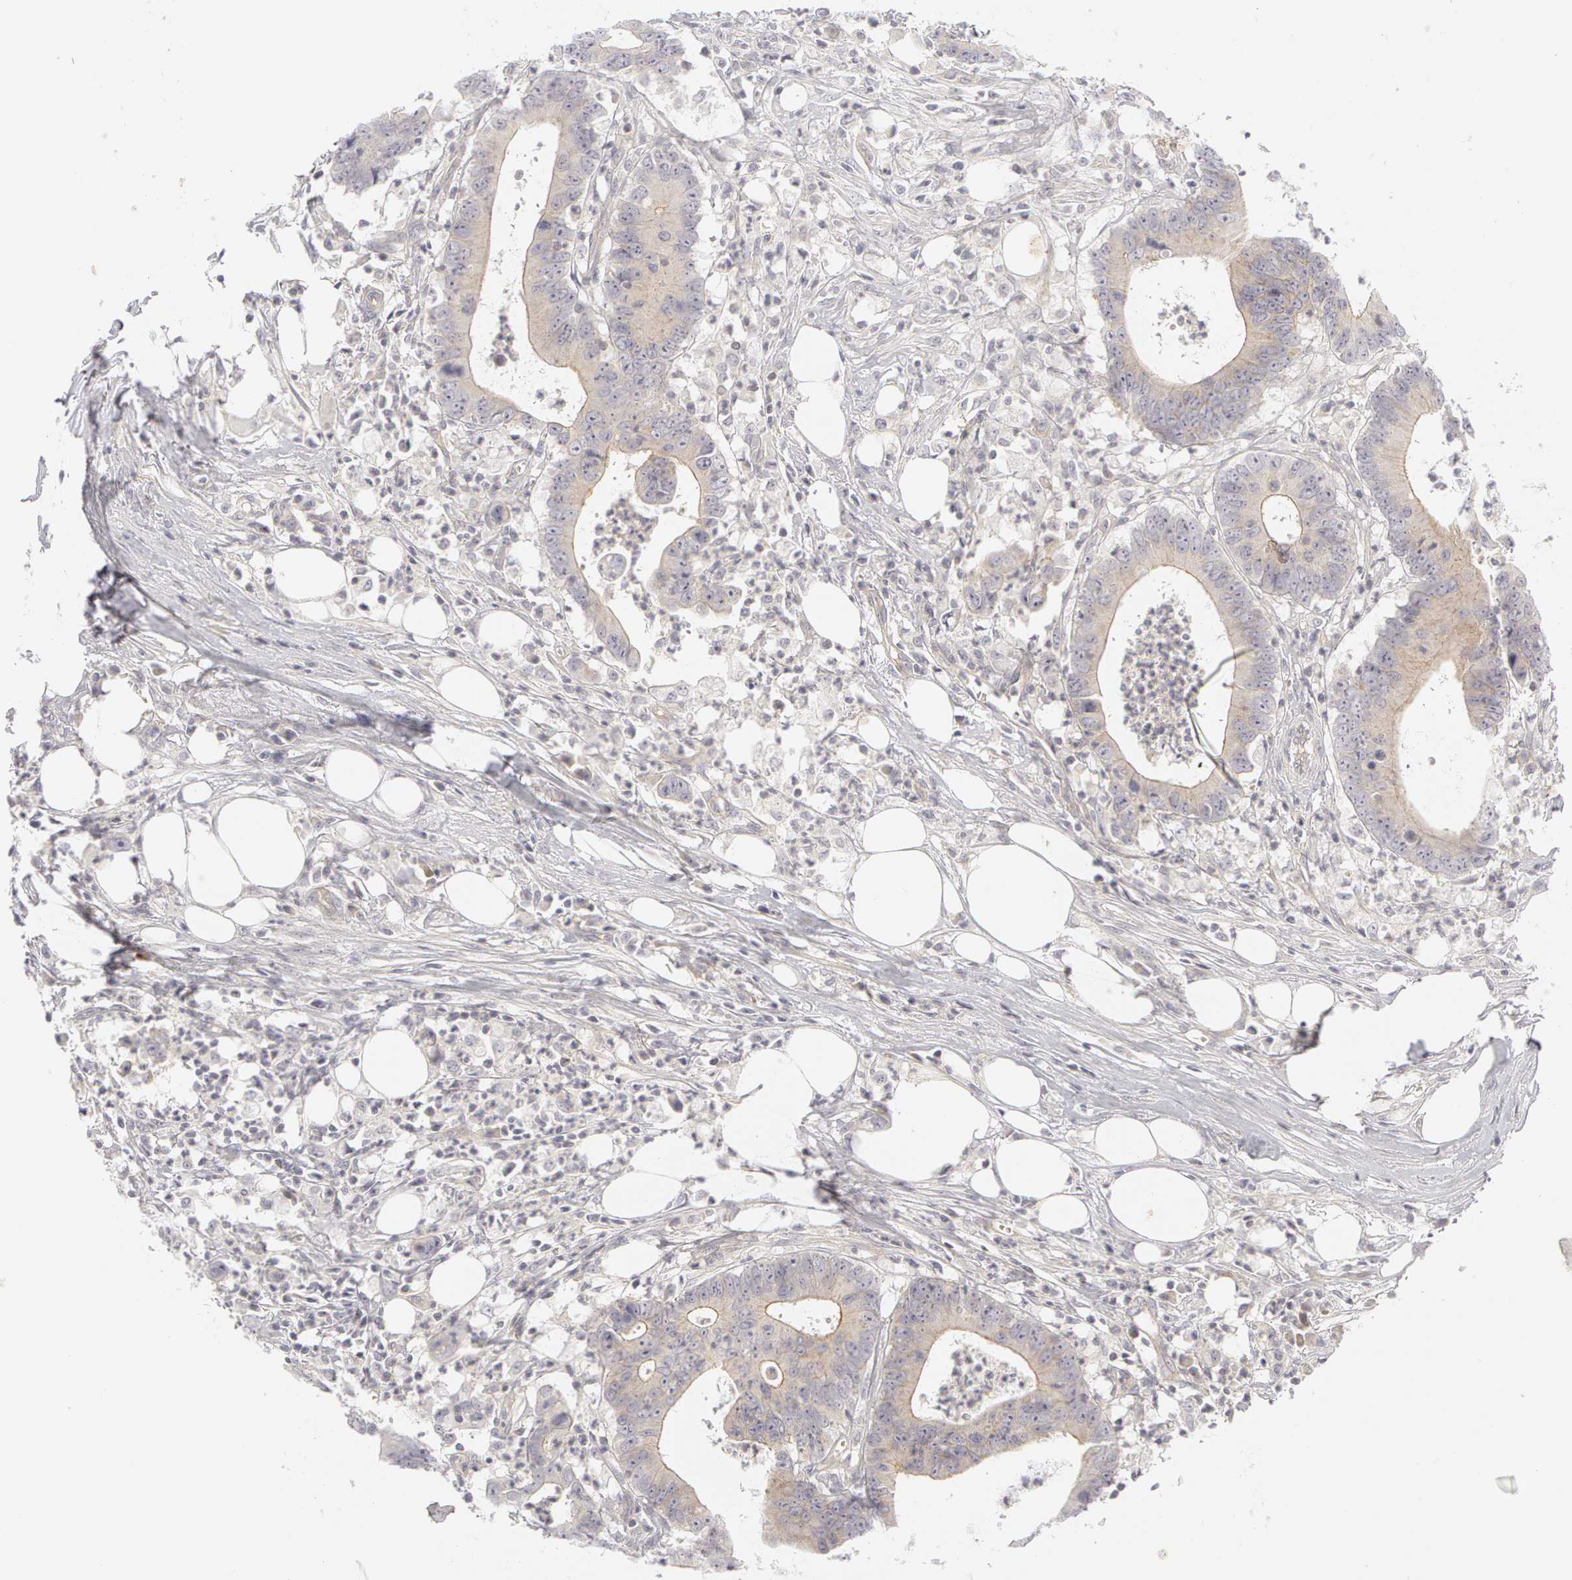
{"staining": {"intensity": "moderate", "quantity": "25%-75%", "location": "cytoplasmic/membranous"}, "tissue": "colorectal cancer", "cell_type": "Tumor cells", "image_type": "cancer", "snomed": [{"axis": "morphology", "description": "Adenocarcinoma, NOS"}, {"axis": "topography", "description": "Colon"}], "caption": "A medium amount of moderate cytoplasmic/membranous positivity is identified in about 25%-75% of tumor cells in adenocarcinoma (colorectal) tissue. (Stains: DAB (3,3'-diaminobenzidine) in brown, nuclei in blue, Microscopy: brightfield microscopy at high magnification).", "gene": "ABCB1", "patient": {"sex": "male", "age": 55}}